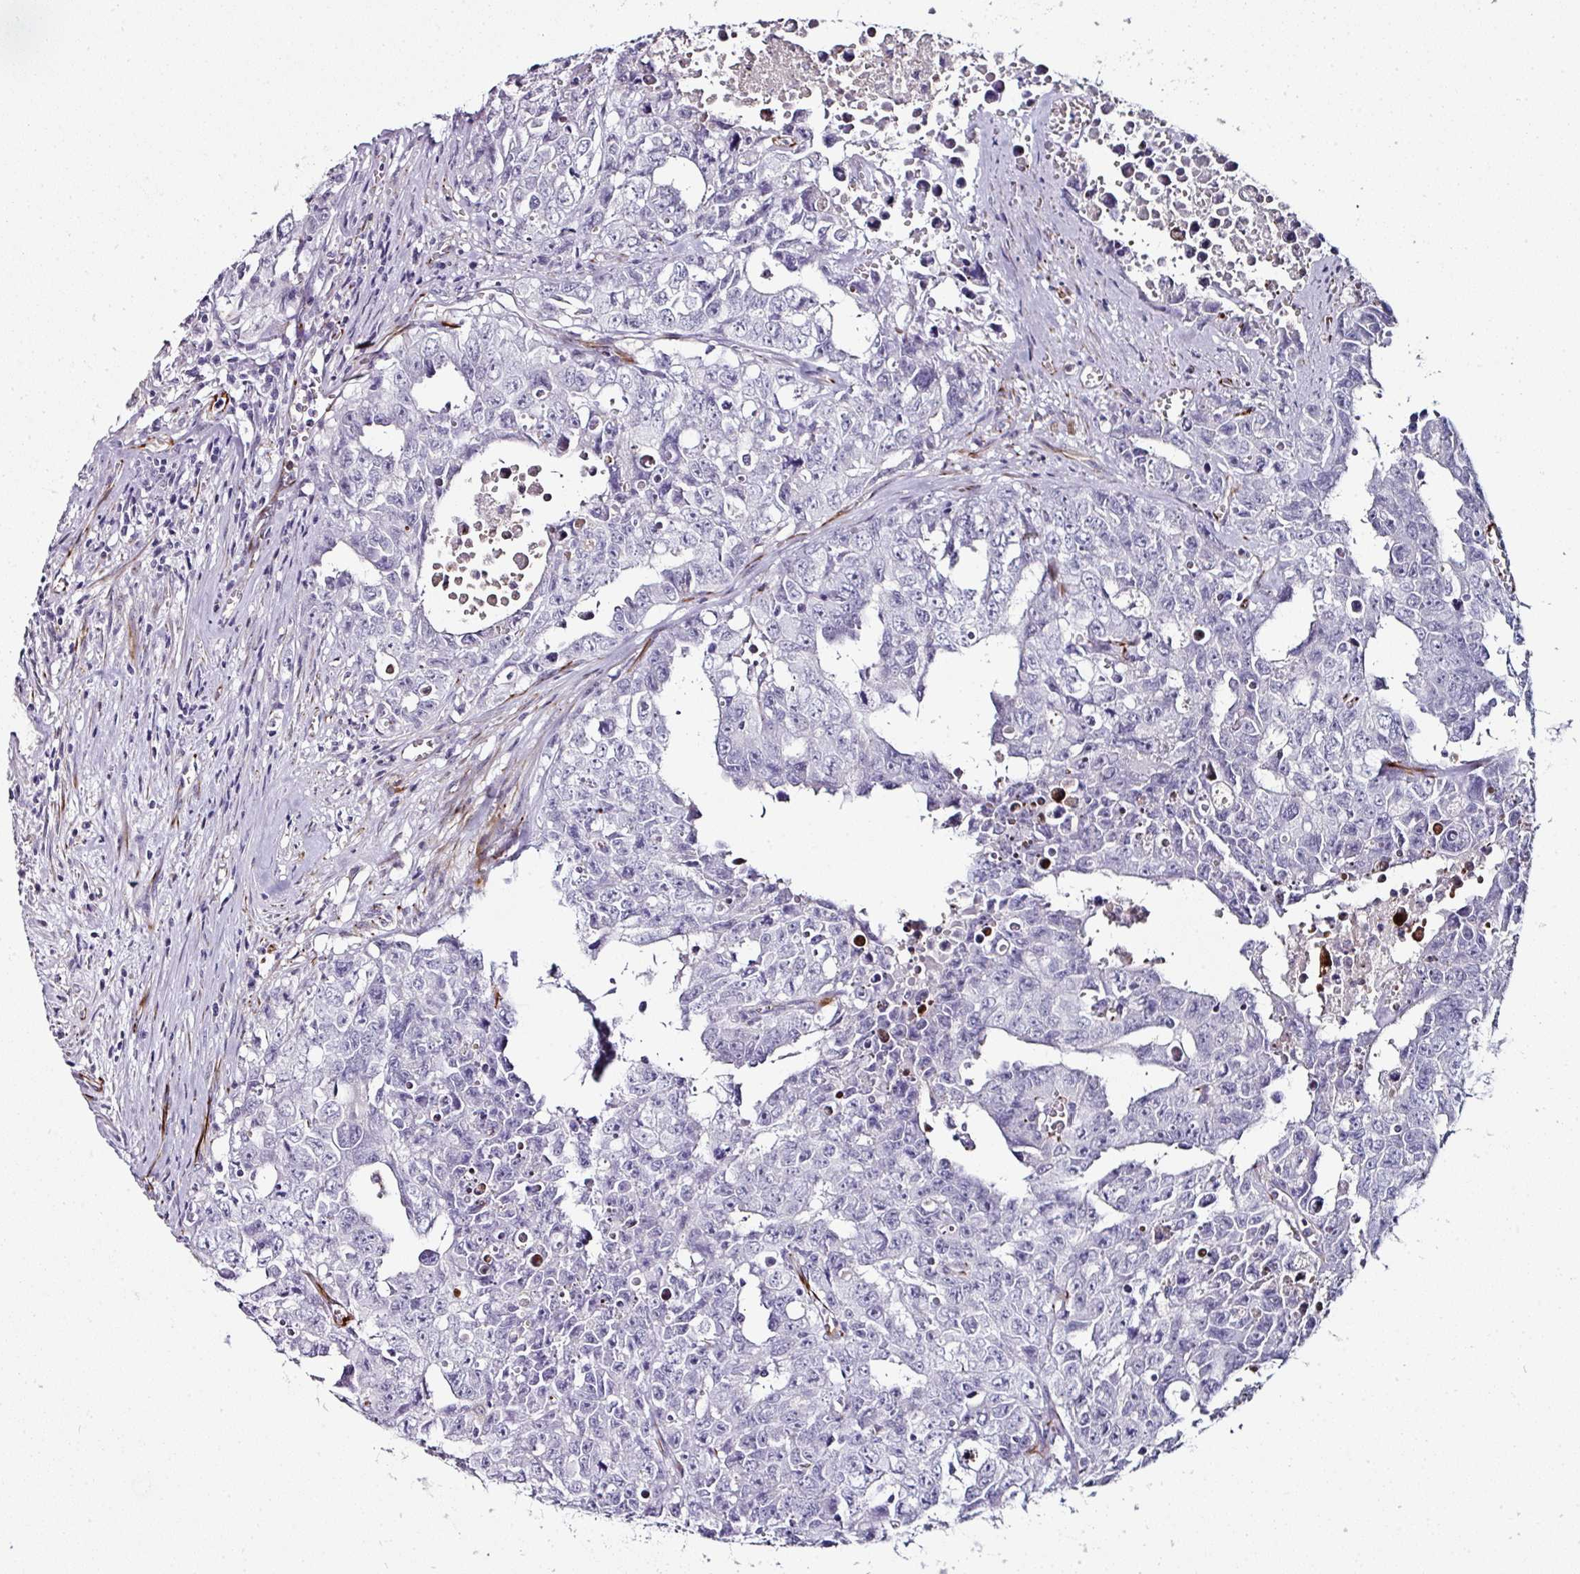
{"staining": {"intensity": "negative", "quantity": "none", "location": "none"}, "tissue": "testis cancer", "cell_type": "Tumor cells", "image_type": "cancer", "snomed": [{"axis": "morphology", "description": "Carcinoma, Embryonal, NOS"}, {"axis": "topography", "description": "Testis"}], "caption": "An immunohistochemistry histopathology image of embryonal carcinoma (testis) is shown. There is no staining in tumor cells of embryonal carcinoma (testis).", "gene": "TMPRSS9", "patient": {"sex": "male", "age": 24}}